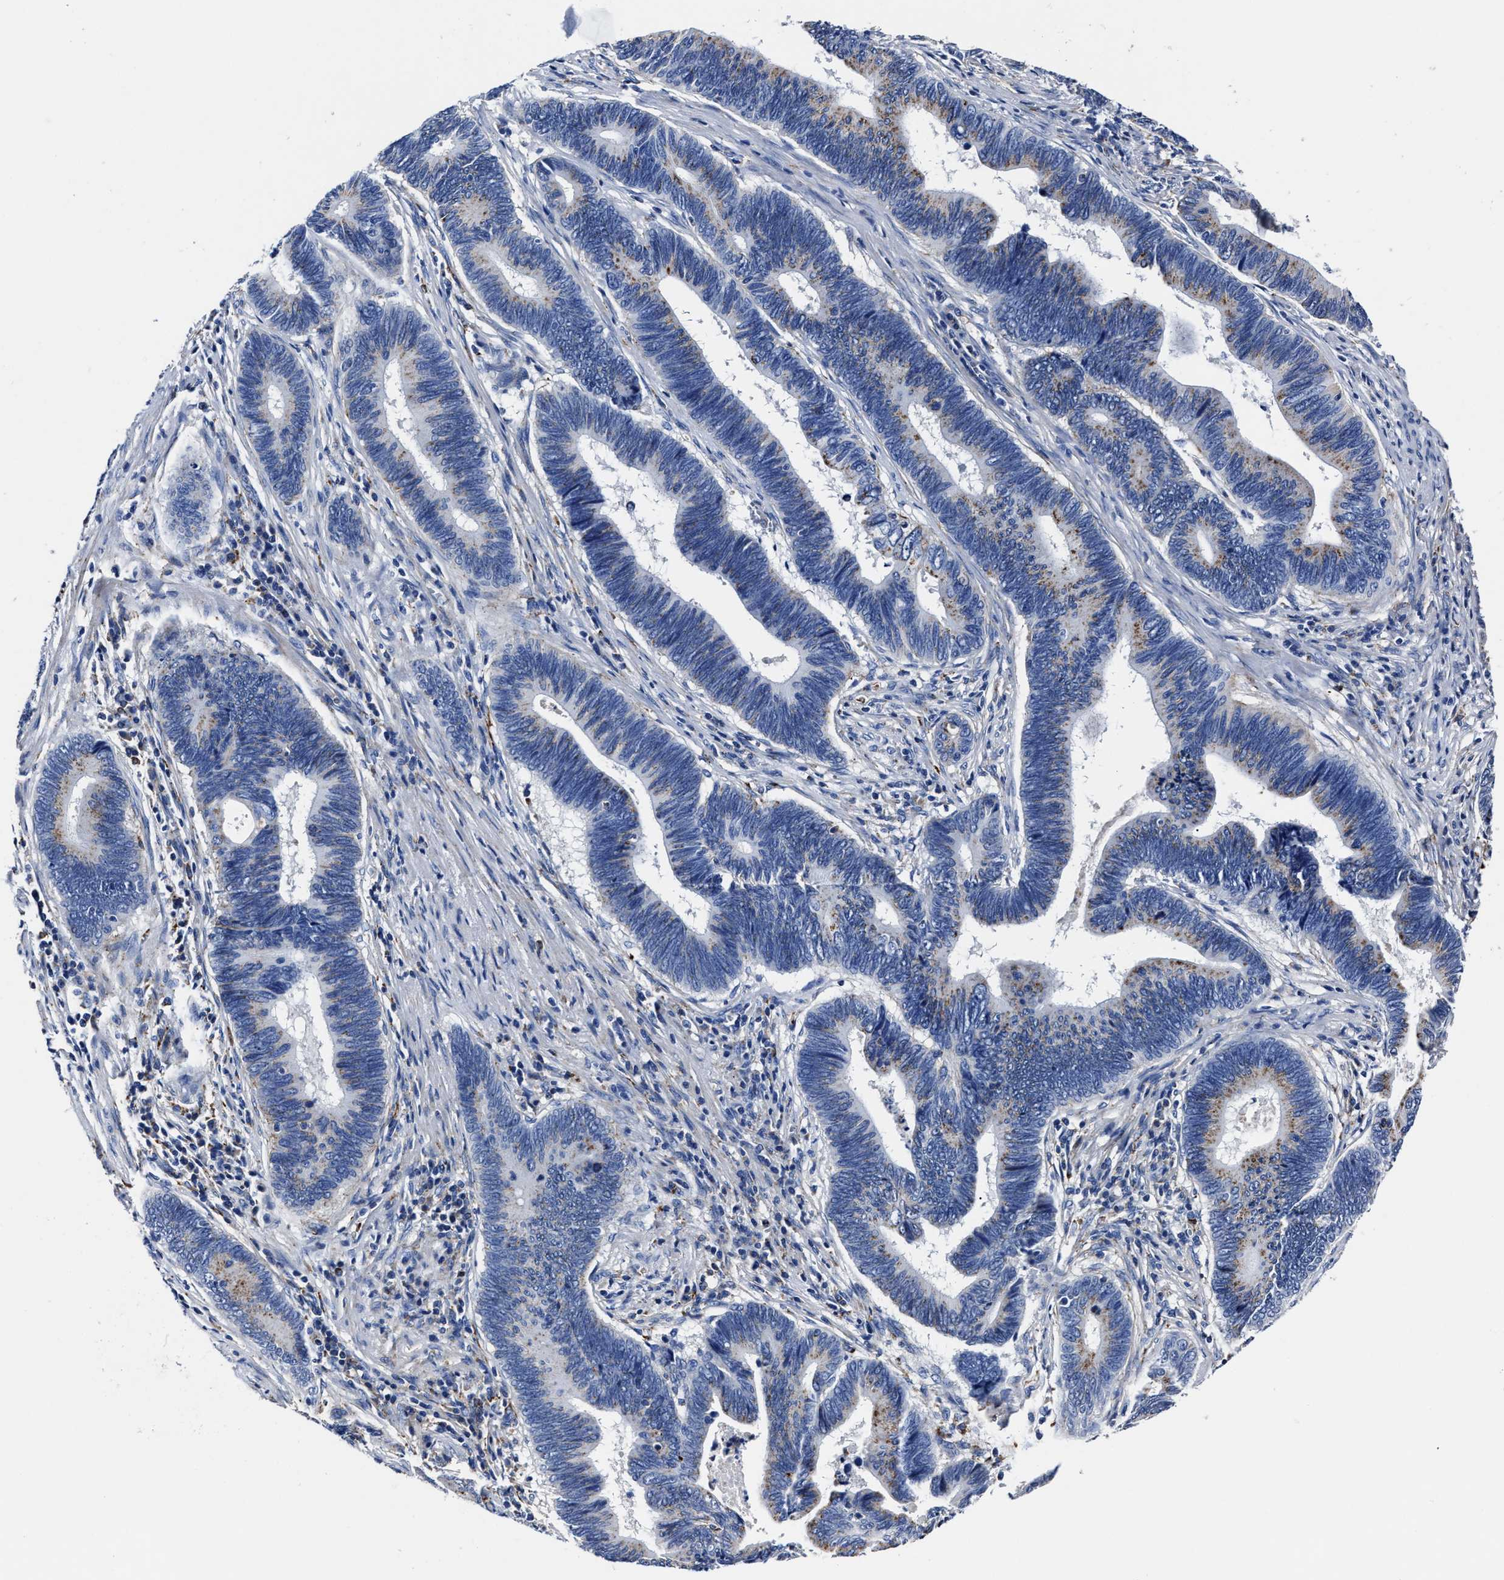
{"staining": {"intensity": "negative", "quantity": "none", "location": "none"}, "tissue": "pancreatic cancer", "cell_type": "Tumor cells", "image_type": "cancer", "snomed": [{"axis": "morphology", "description": "Adenocarcinoma, NOS"}, {"axis": "topography", "description": "Pancreas"}], "caption": "This is a micrograph of IHC staining of pancreatic adenocarcinoma, which shows no expression in tumor cells. Nuclei are stained in blue.", "gene": "LAMTOR4", "patient": {"sex": "female", "age": 70}}